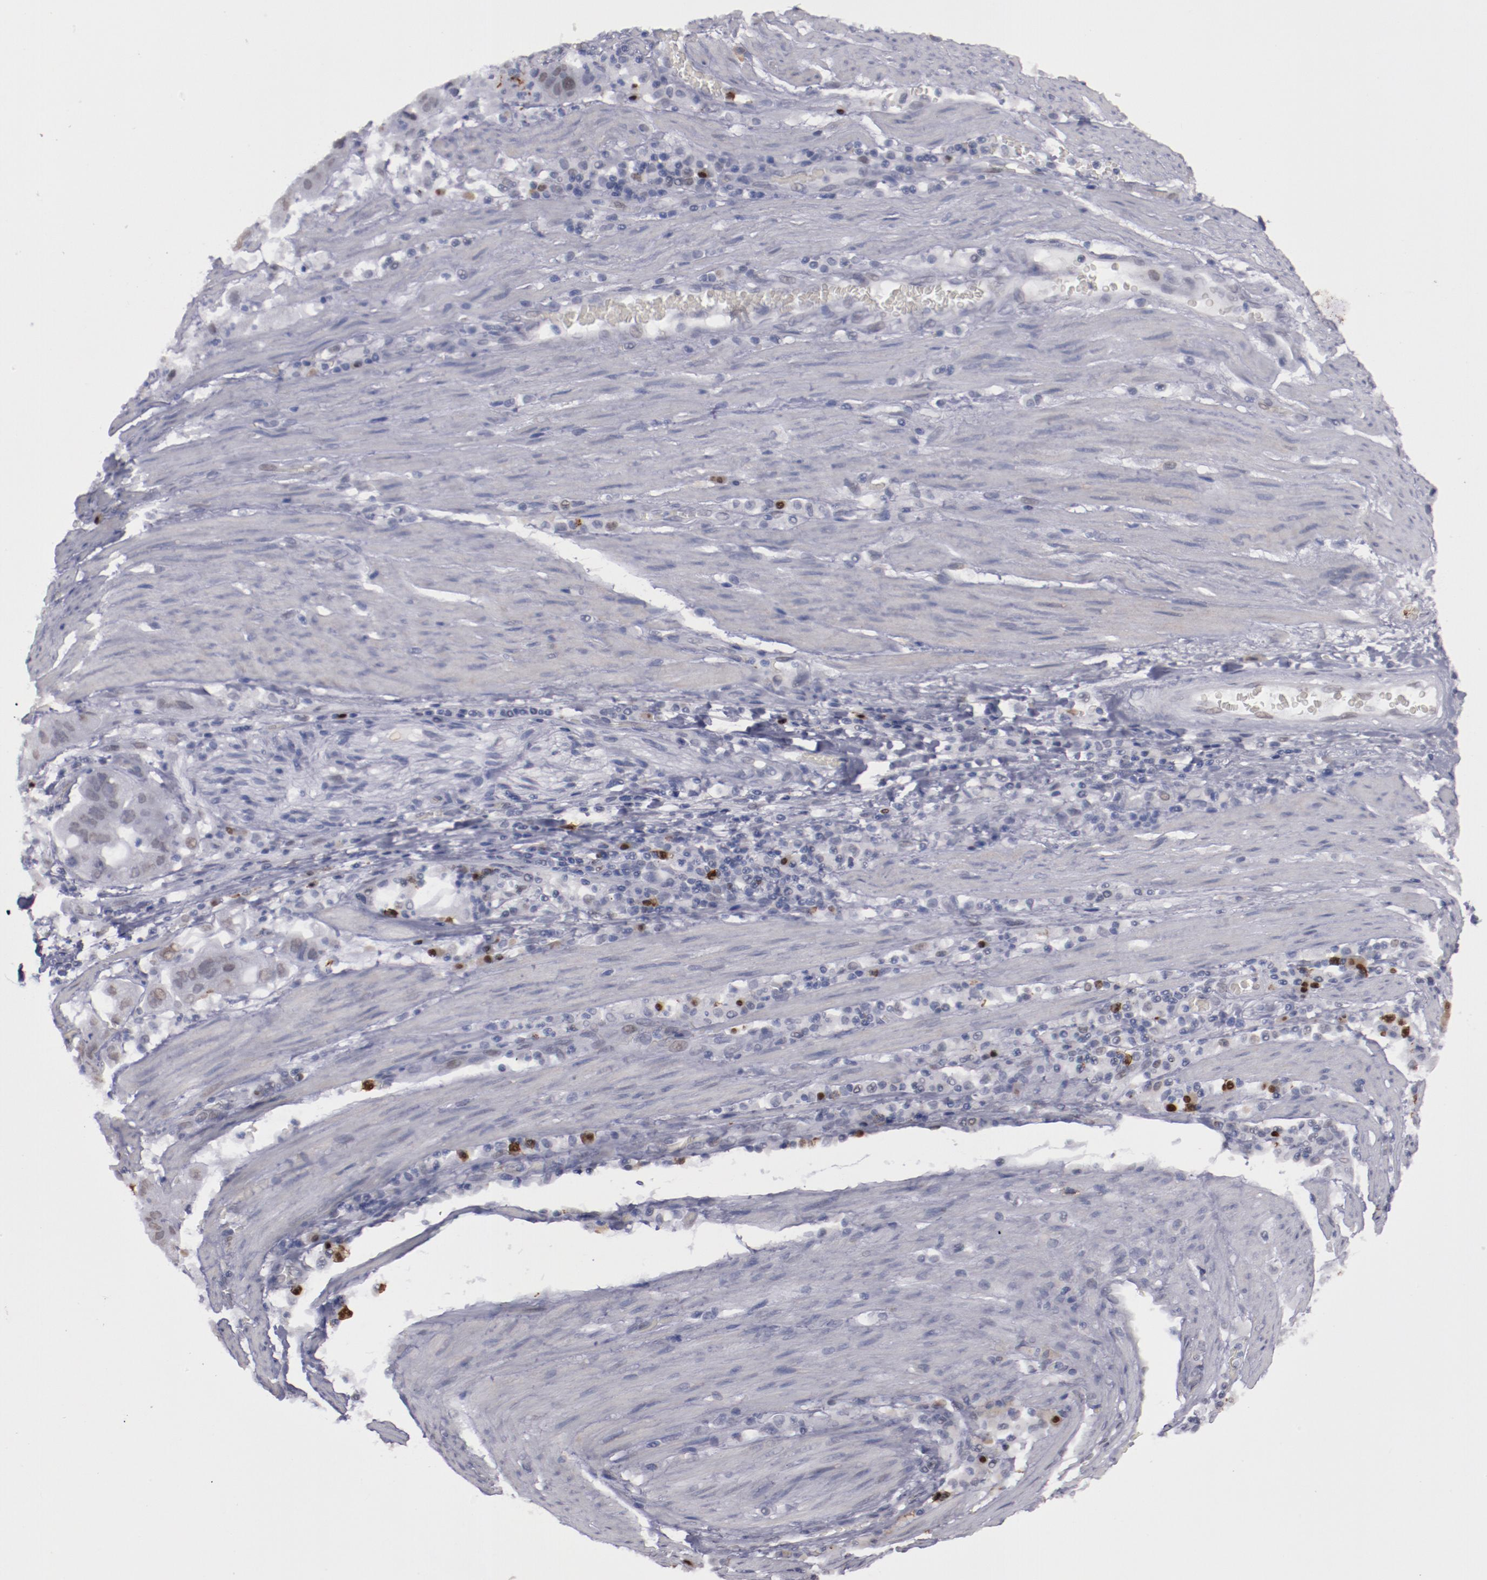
{"staining": {"intensity": "weak", "quantity": "25%-75%", "location": "nuclear"}, "tissue": "stomach cancer", "cell_type": "Tumor cells", "image_type": "cancer", "snomed": [{"axis": "morphology", "description": "Adenocarcinoma, NOS"}, {"axis": "topography", "description": "Stomach"}], "caption": "Stomach cancer tissue exhibits weak nuclear positivity in approximately 25%-75% of tumor cells", "gene": "IRF4", "patient": {"sex": "male", "age": 62}}